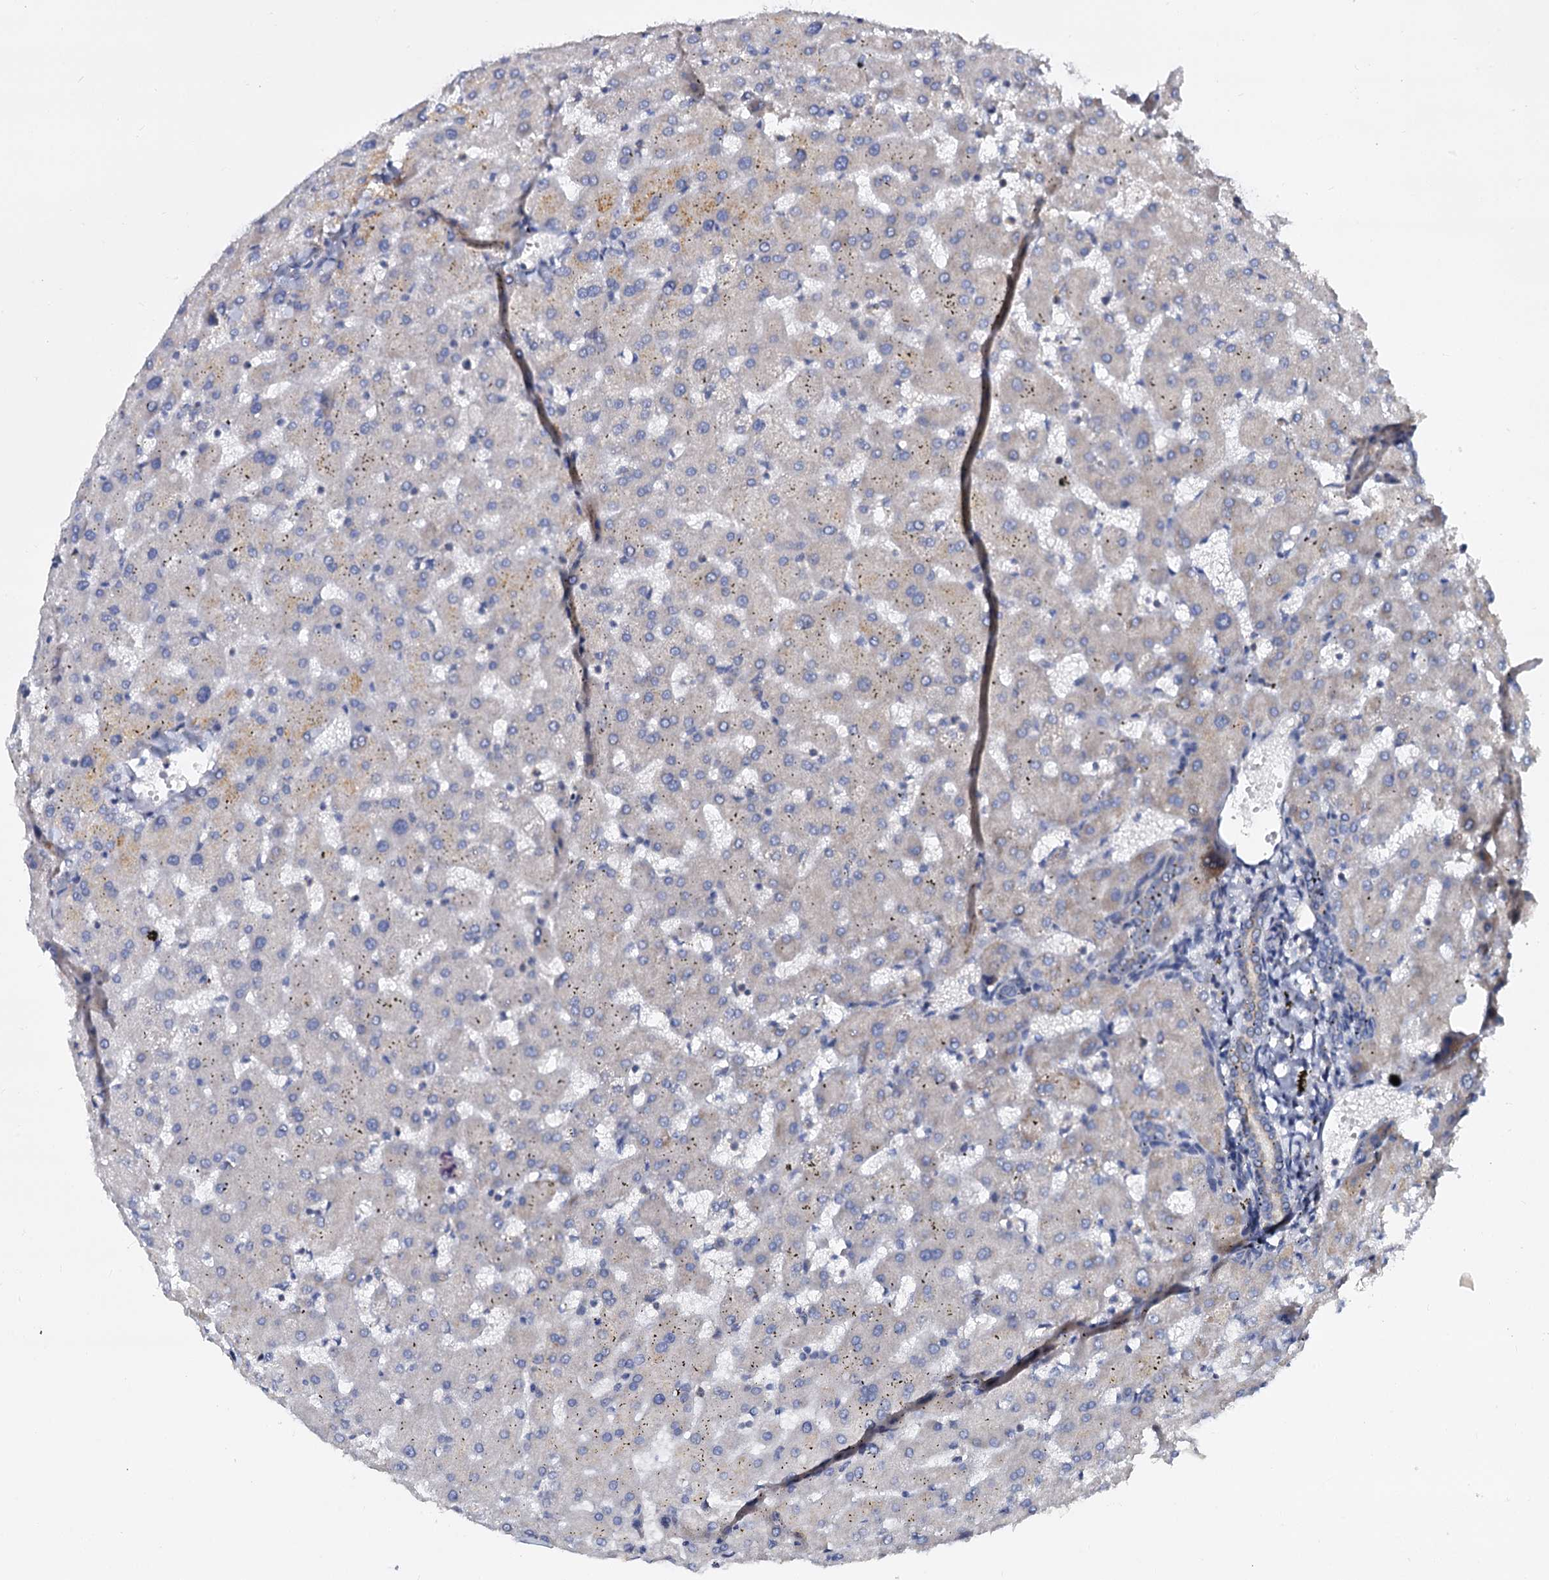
{"staining": {"intensity": "weak", "quantity": "<25%", "location": "cytoplasmic/membranous"}, "tissue": "liver", "cell_type": "Cholangiocytes", "image_type": "normal", "snomed": [{"axis": "morphology", "description": "Normal tissue, NOS"}, {"axis": "topography", "description": "Liver"}], "caption": "Immunohistochemistry of normal human liver reveals no expression in cholangiocytes. (DAB (3,3'-diaminobenzidine) immunohistochemistry (IHC), high magnification).", "gene": "ANKRD13A", "patient": {"sex": "female", "age": 63}}